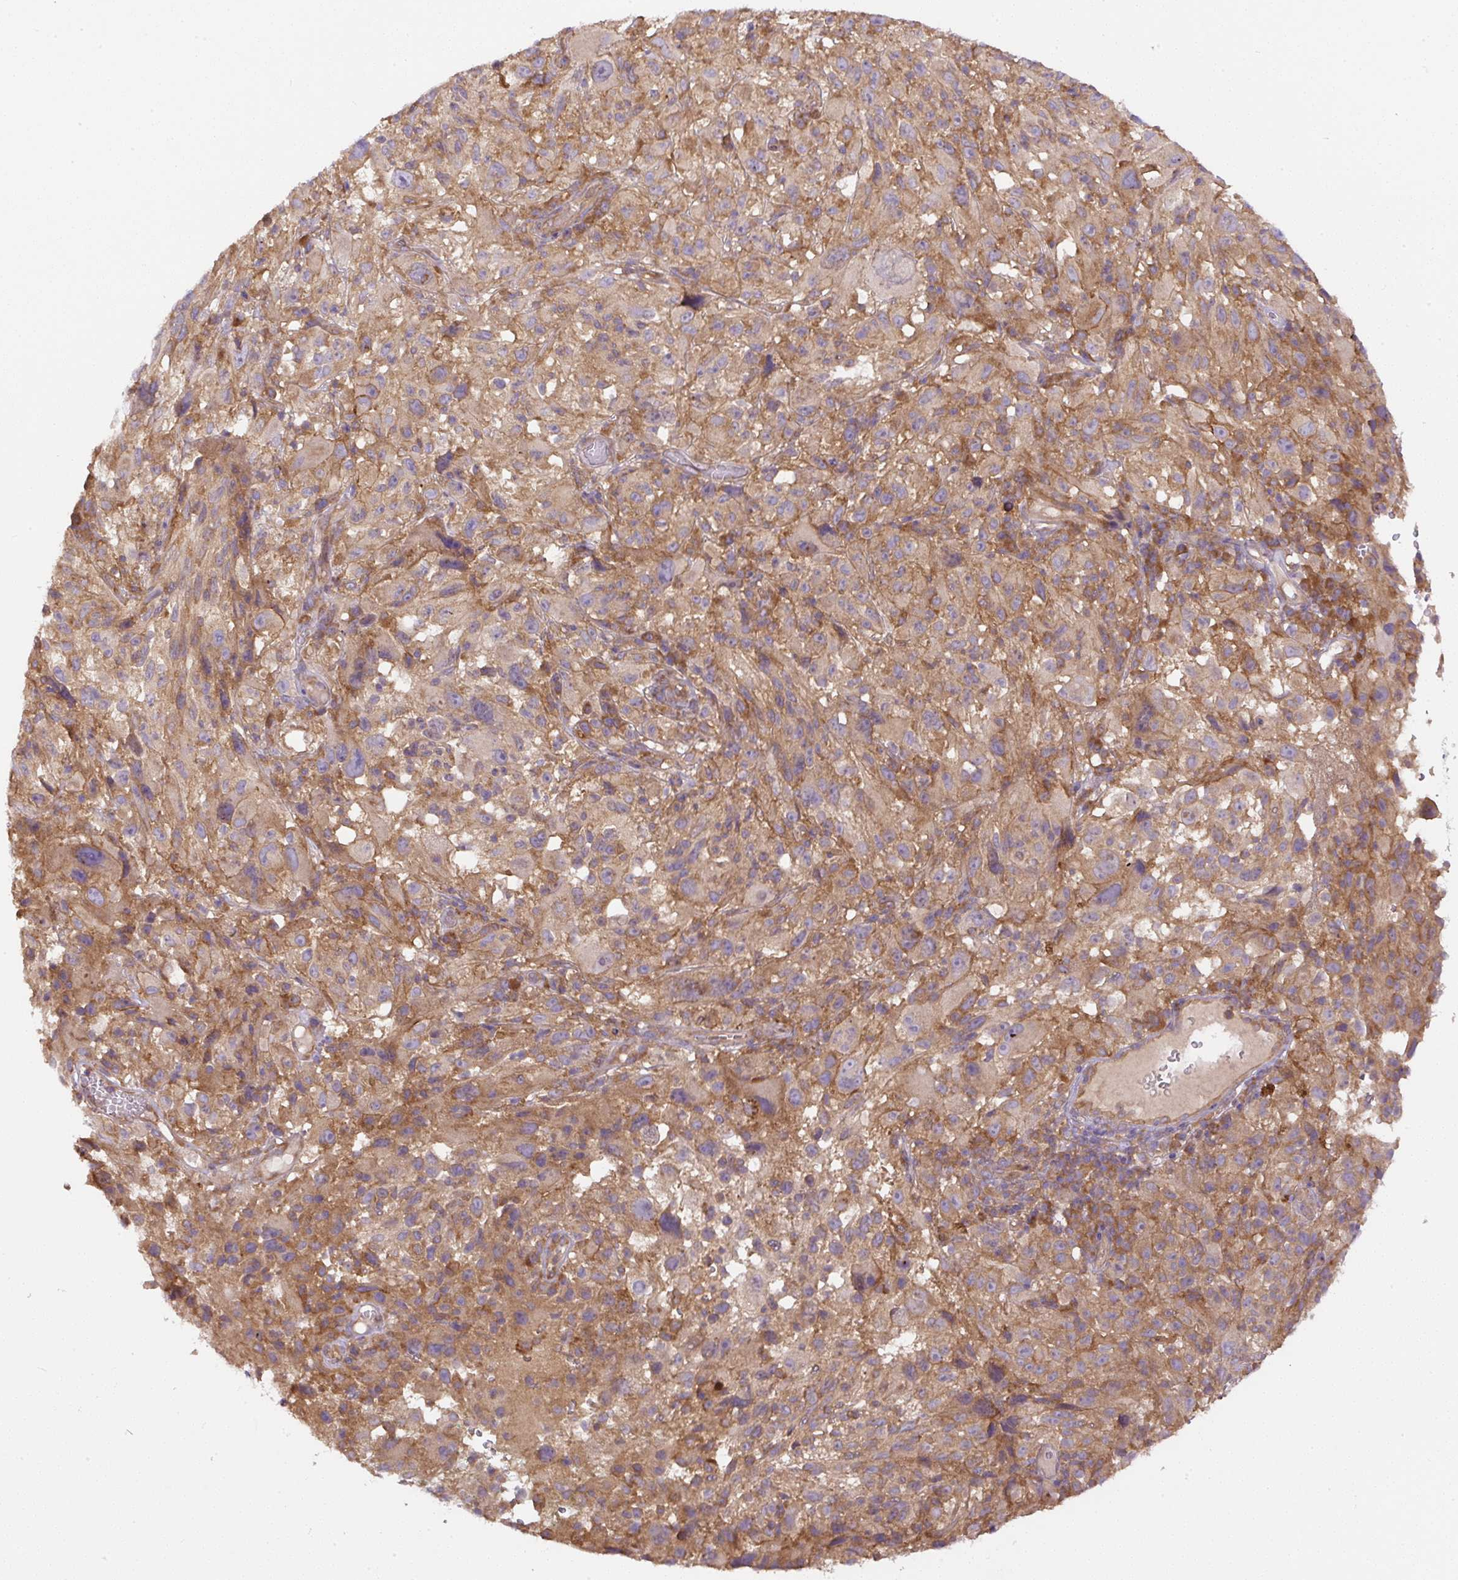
{"staining": {"intensity": "weak", "quantity": ">75%", "location": "cytoplasmic/membranous"}, "tissue": "melanoma", "cell_type": "Tumor cells", "image_type": "cancer", "snomed": [{"axis": "morphology", "description": "Malignant melanoma, NOS"}, {"axis": "topography", "description": "Skin"}], "caption": "Melanoma stained with a brown dye shows weak cytoplasmic/membranous positive expression in about >75% of tumor cells.", "gene": "DAPK1", "patient": {"sex": "female", "age": 71}}